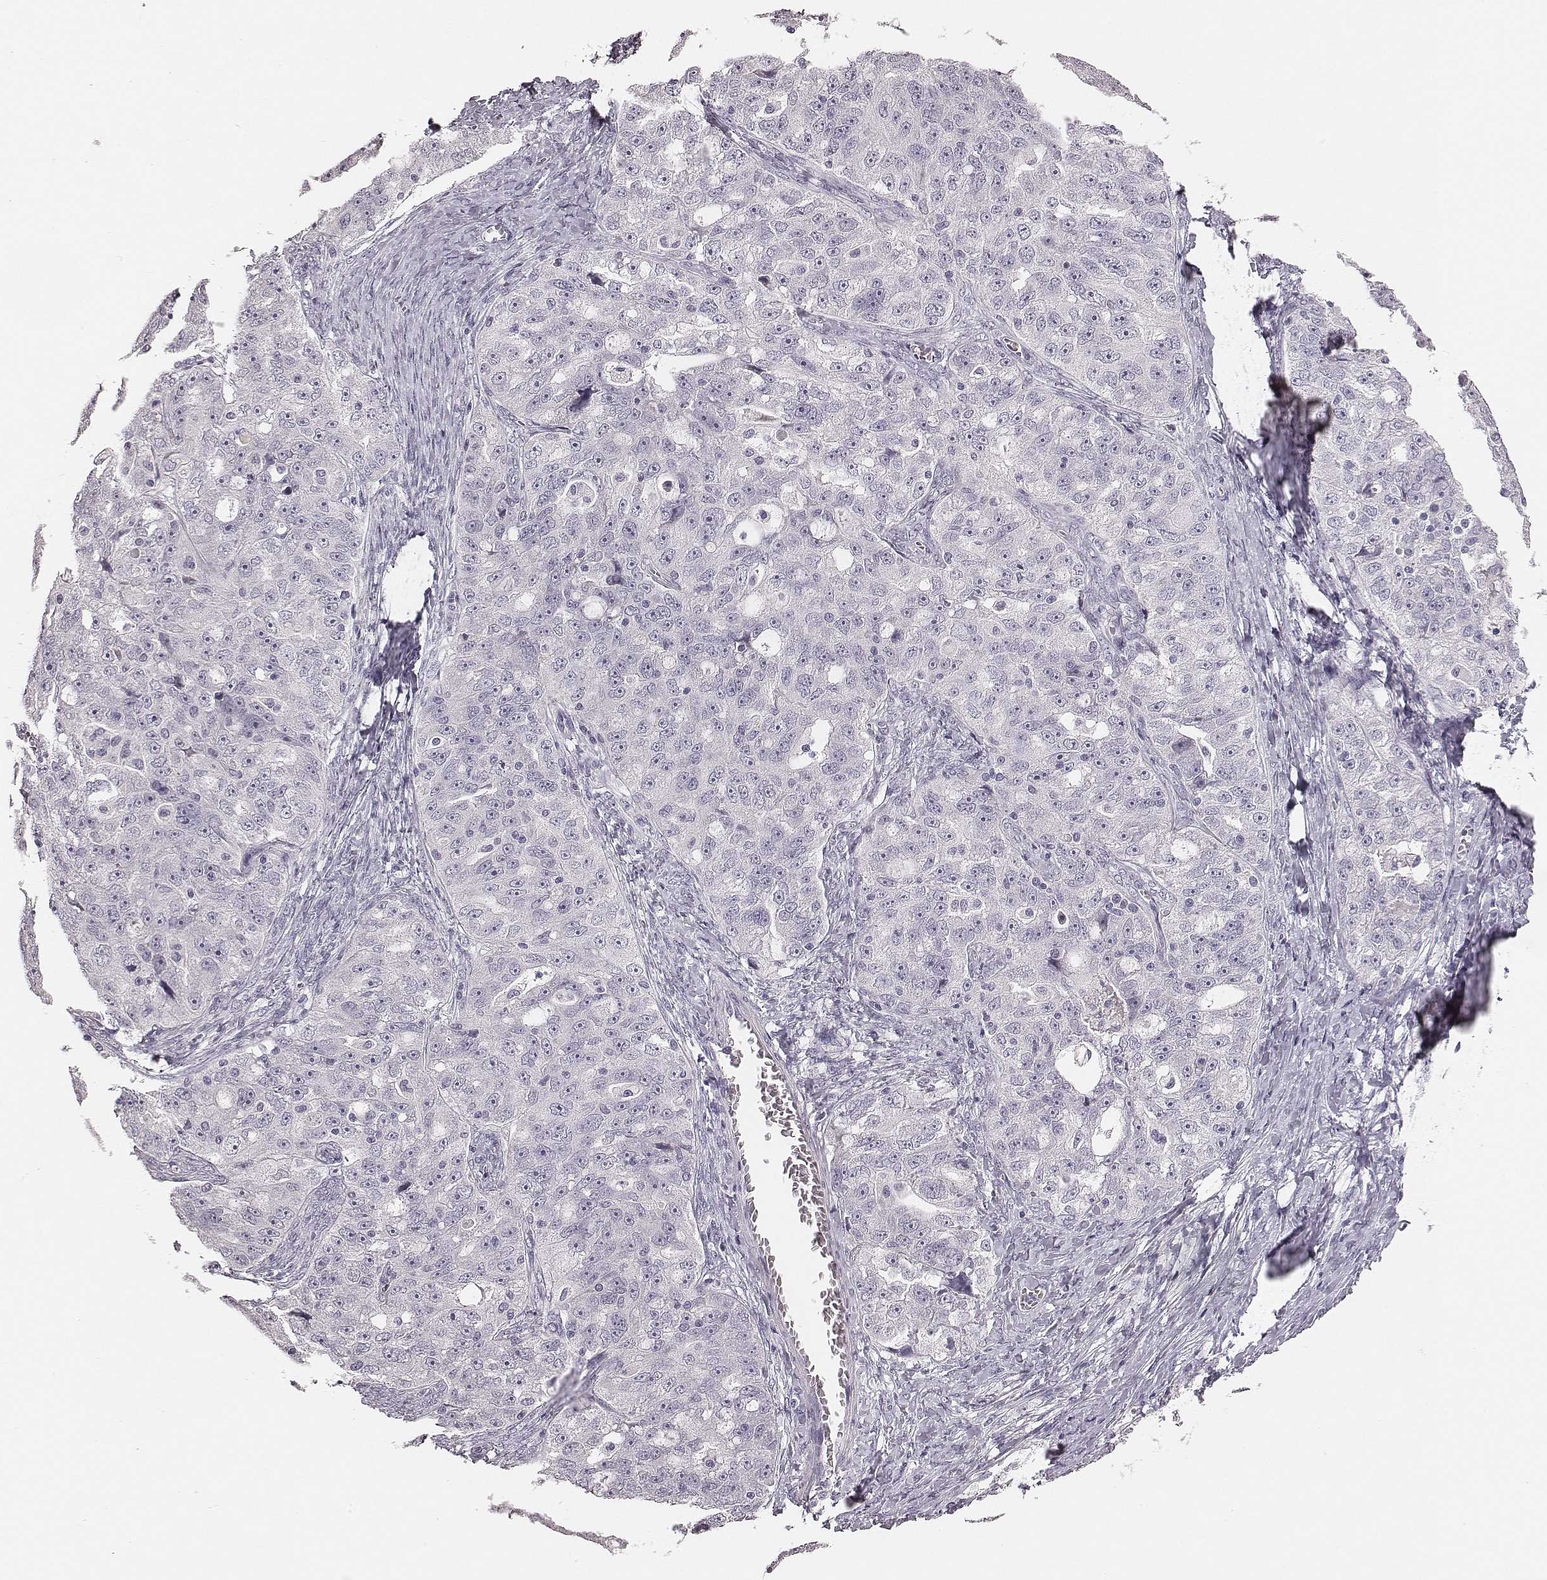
{"staining": {"intensity": "negative", "quantity": "none", "location": "none"}, "tissue": "ovarian cancer", "cell_type": "Tumor cells", "image_type": "cancer", "snomed": [{"axis": "morphology", "description": "Cystadenocarcinoma, serous, NOS"}, {"axis": "topography", "description": "Ovary"}], "caption": "Human ovarian cancer stained for a protein using IHC demonstrates no positivity in tumor cells.", "gene": "CSHL1", "patient": {"sex": "female", "age": 51}}